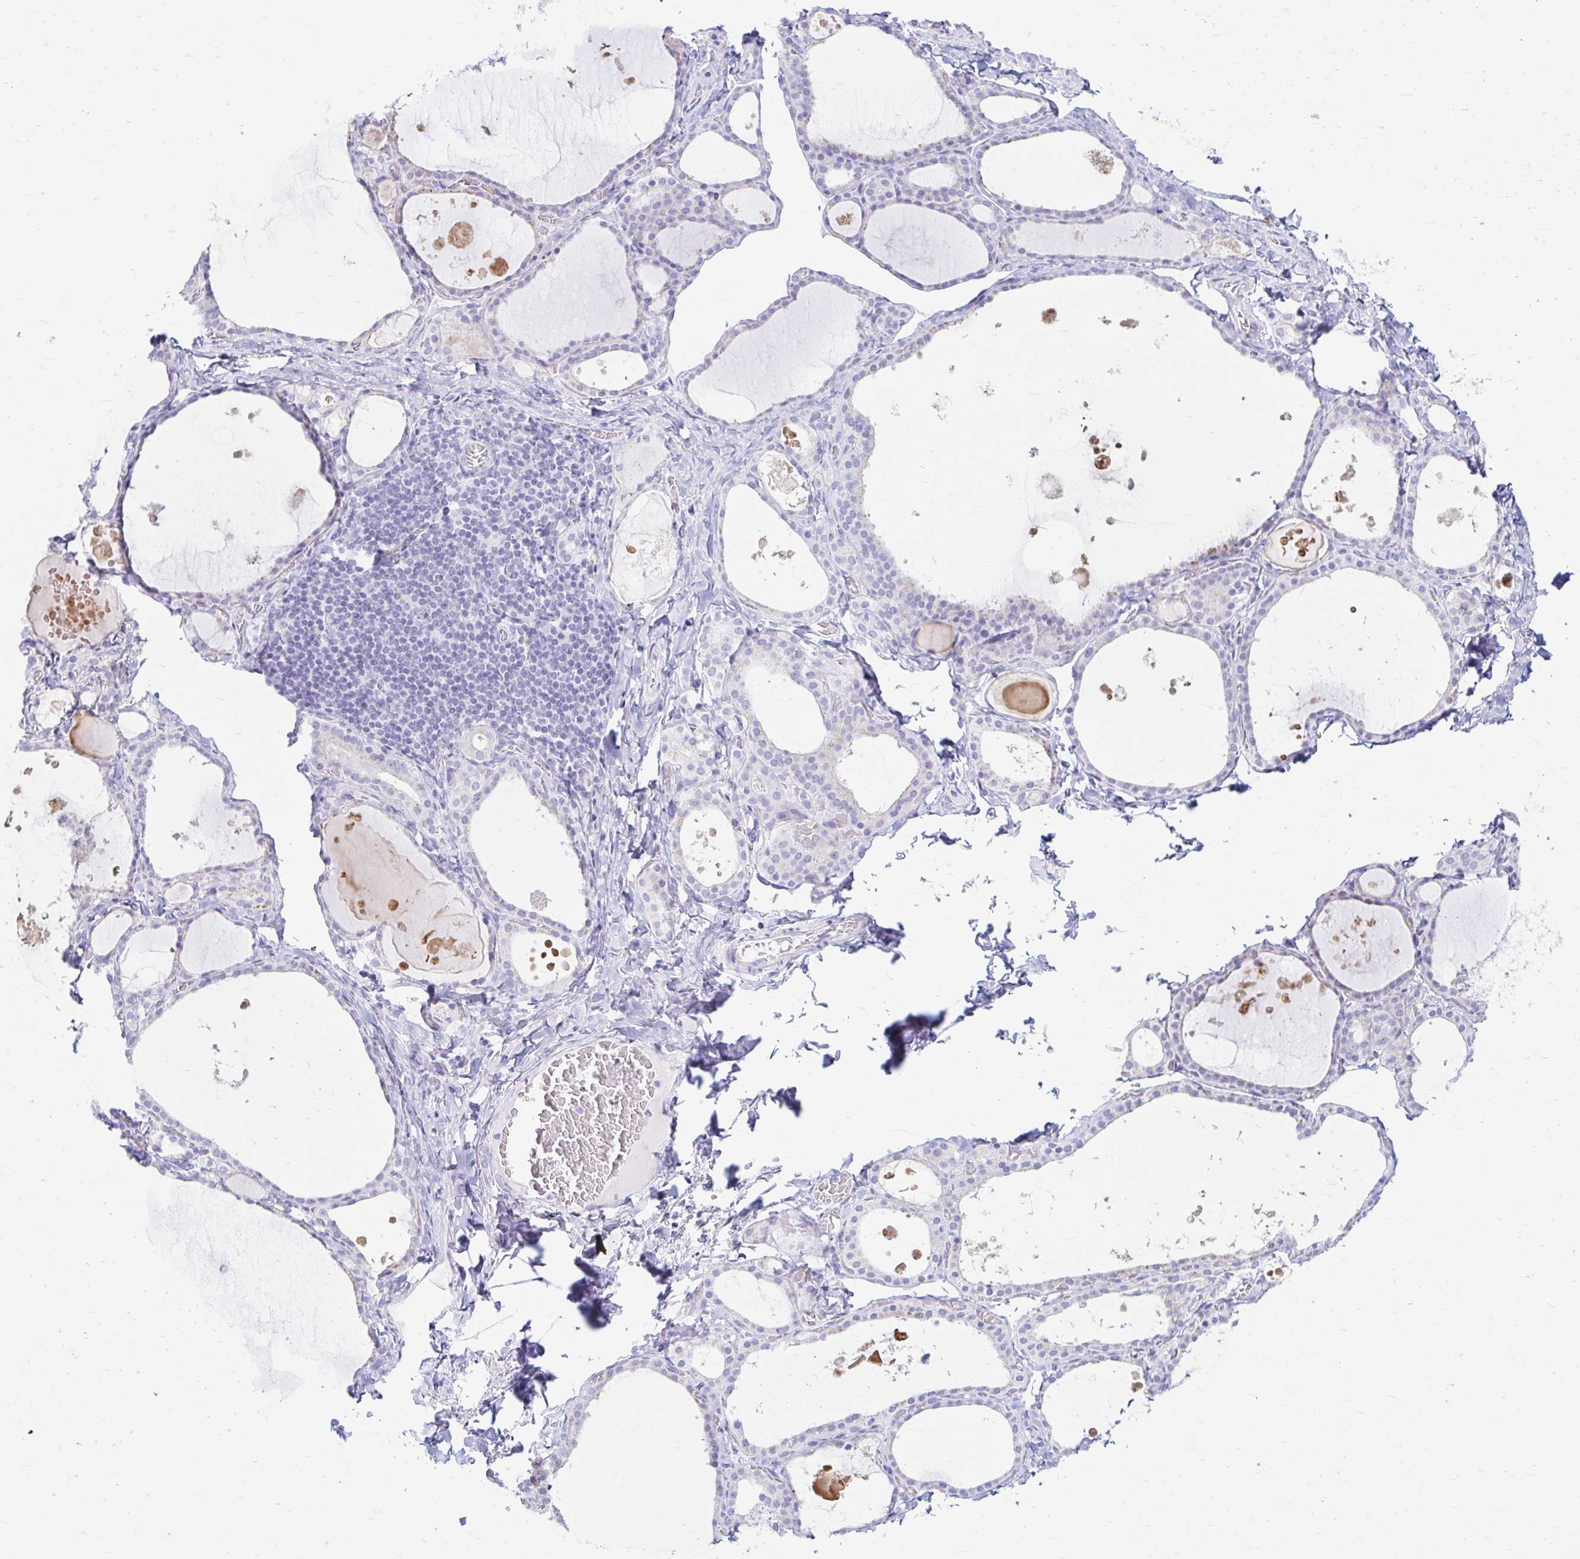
{"staining": {"intensity": "negative", "quantity": "none", "location": "none"}, "tissue": "thyroid gland", "cell_type": "Glandular cells", "image_type": "normal", "snomed": [{"axis": "morphology", "description": "Normal tissue, NOS"}, {"axis": "topography", "description": "Thyroid gland"}], "caption": "An image of human thyroid gland is negative for staining in glandular cells. The staining was performed using DAB to visualize the protein expression in brown, while the nuclei were stained in blue with hematoxylin (Magnification: 20x).", "gene": "ERICH6", "patient": {"sex": "male", "age": 56}}